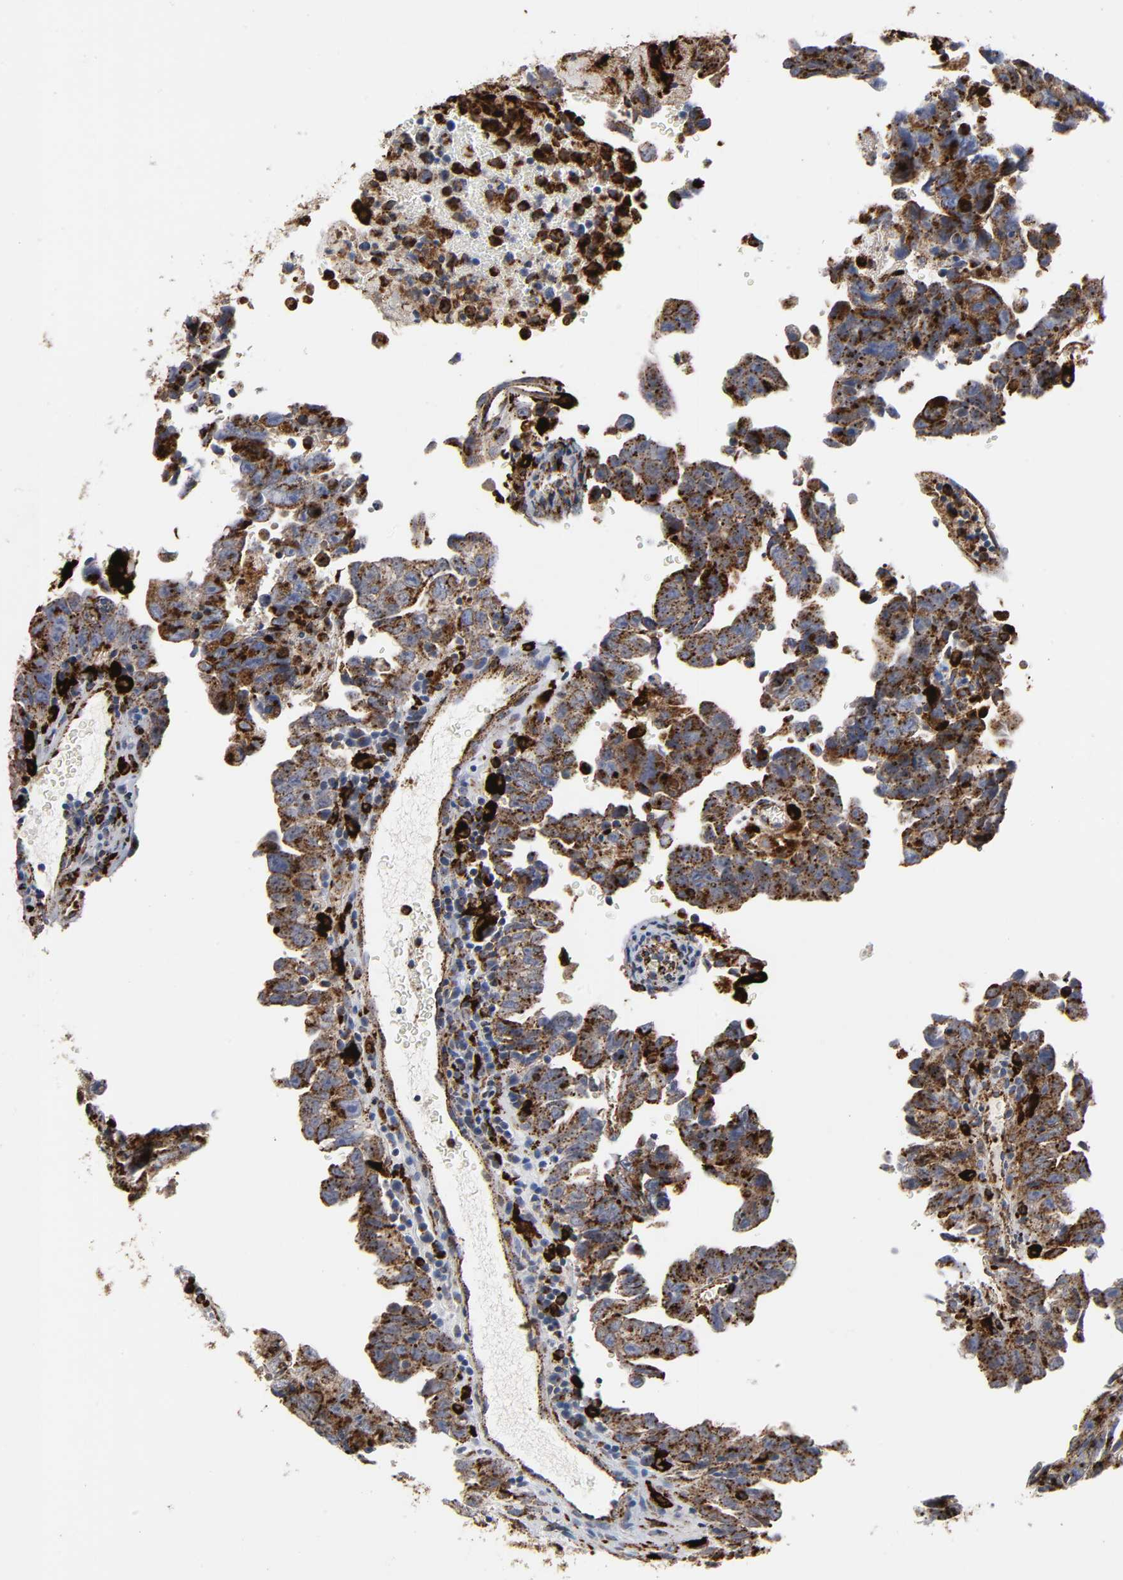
{"staining": {"intensity": "strong", "quantity": ">75%", "location": "cytoplasmic/membranous"}, "tissue": "testis cancer", "cell_type": "Tumor cells", "image_type": "cancer", "snomed": [{"axis": "morphology", "description": "Carcinoma, Embryonal, NOS"}, {"axis": "topography", "description": "Testis"}], "caption": "Protein staining by immunohistochemistry exhibits strong cytoplasmic/membranous positivity in about >75% of tumor cells in testis embryonal carcinoma.", "gene": "PSAP", "patient": {"sex": "male", "age": 28}}